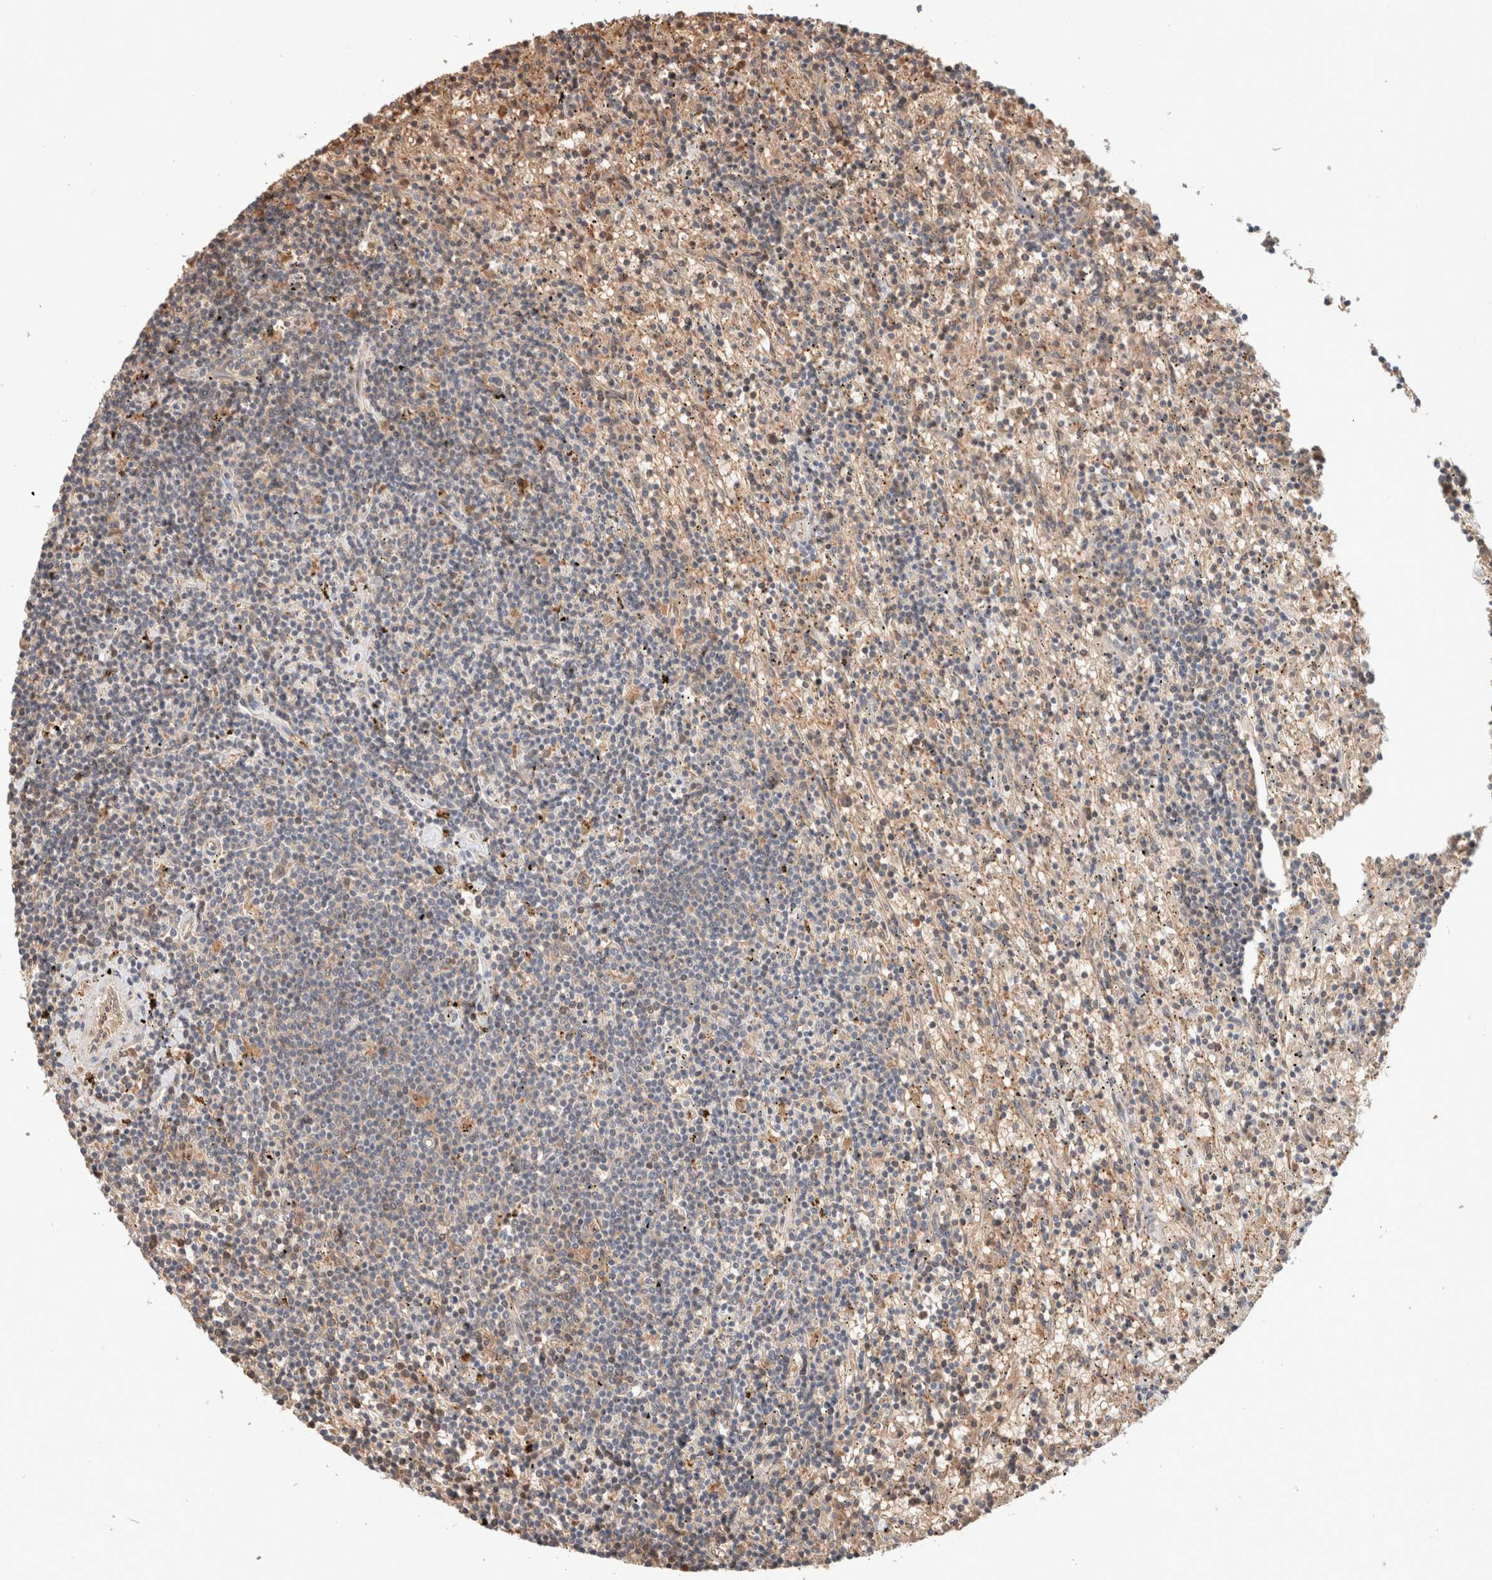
{"staining": {"intensity": "moderate", "quantity": "<25%", "location": "cytoplasmic/membranous"}, "tissue": "lymphoma", "cell_type": "Tumor cells", "image_type": "cancer", "snomed": [{"axis": "morphology", "description": "Malignant lymphoma, non-Hodgkin's type, Low grade"}, {"axis": "topography", "description": "Spleen"}], "caption": "IHC (DAB) staining of human low-grade malignant lymphoma, non-Hodgkin's type shows moderate cytoplasmic/membranous protein expression in approximately <25% of tumor cells. The protein is stained brown, and the nuclei are stained in blue (DAB IHC with brightfield microscopy, high magnification).", "gene": "CA13", "patient": {"sex": "male", "age": 76}}